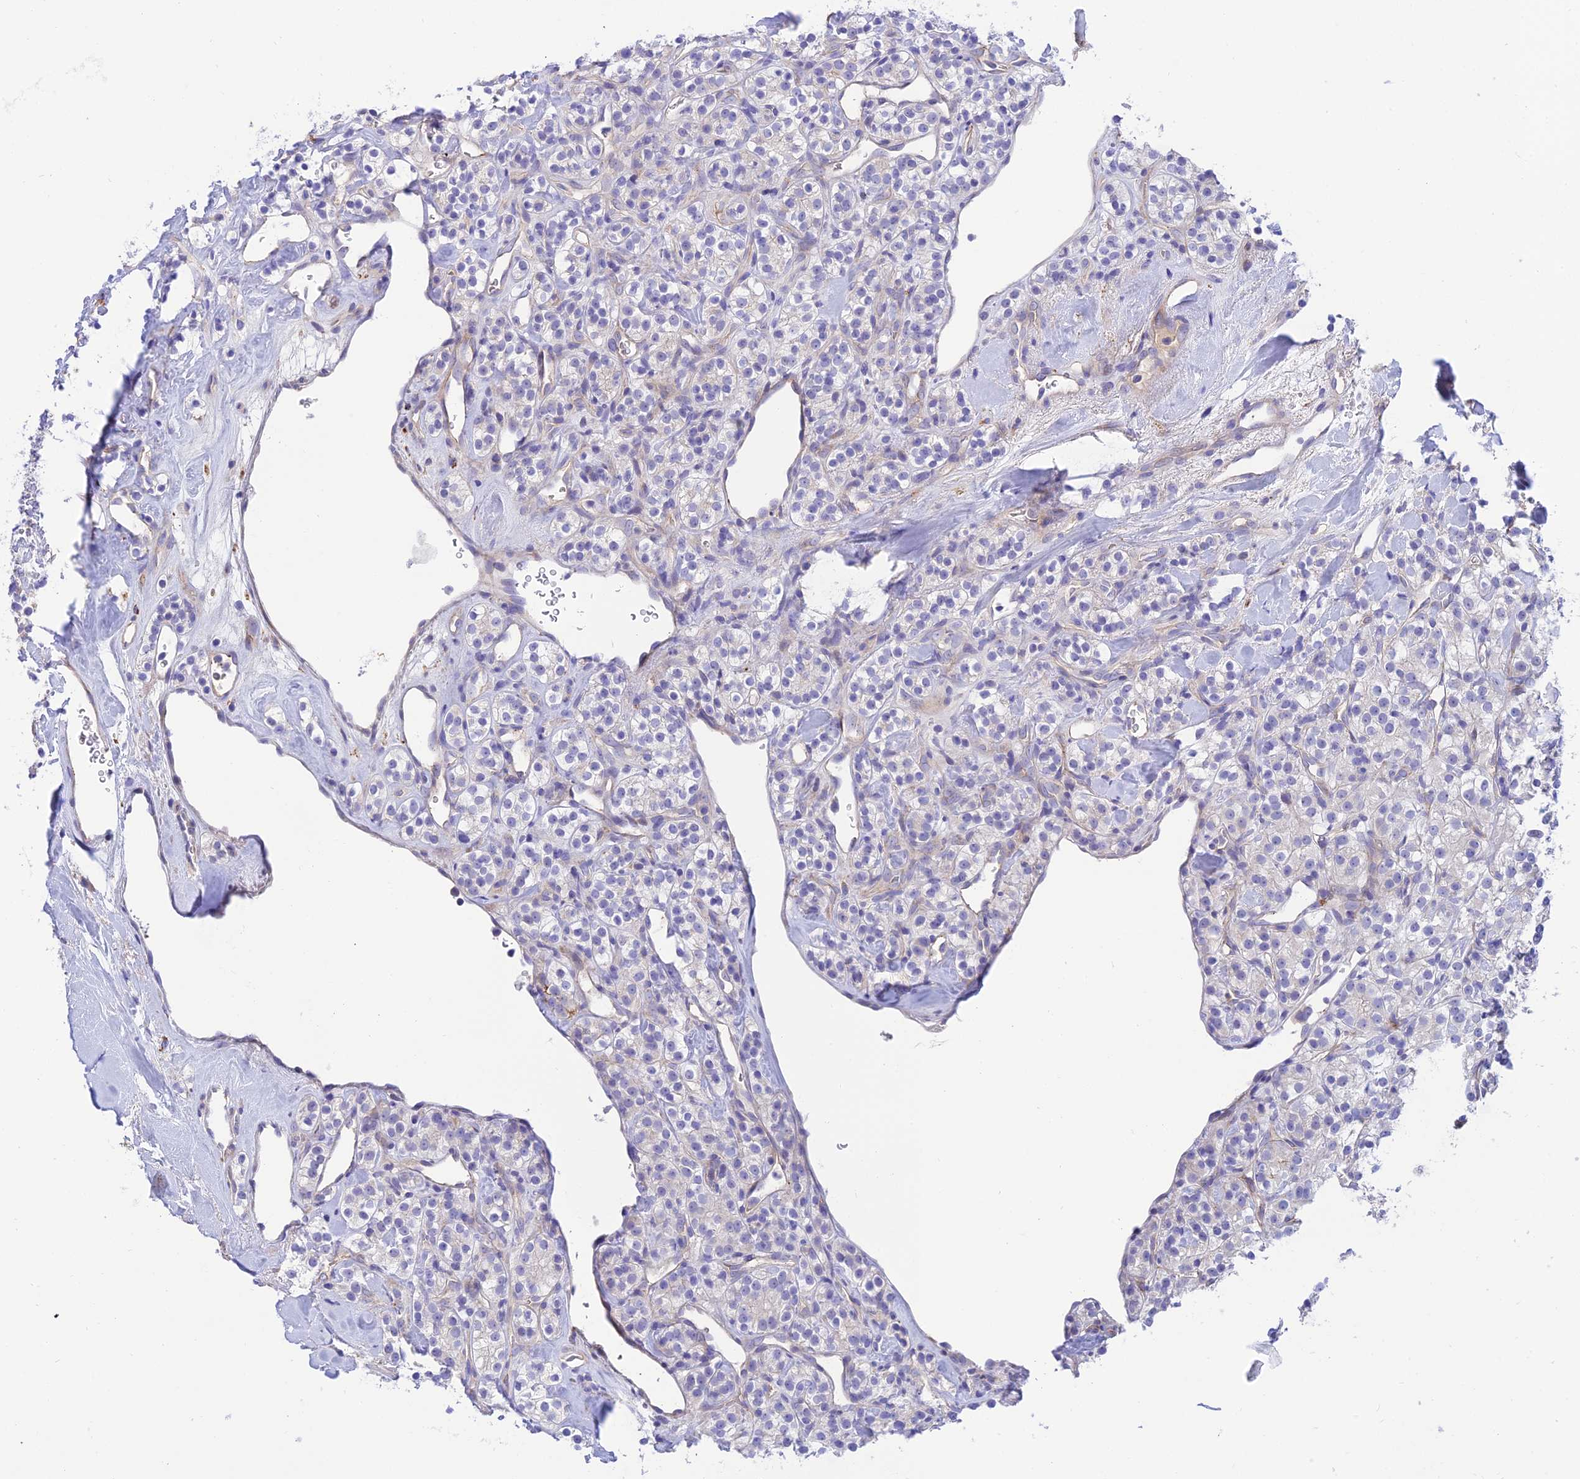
{"staining": {"intensity": "negative", "quantity": "none", "location": "none"}, "tissue": "renal cancer", "cell_type": "Tumor cells", "image_type": "cancer", "snomed": [{"axis": "morphology", "description": "Adenocarcinoma, NOS"}, {"axis": "topography", "description": "Kidney"}], "caption": "IHC micrograph of neoplastic tissue: renal cancer stained with DAB reveals no significant protein staining in tumor cells.", "gene": "CCDC157", "patient": {"sex": "male", "age": 77}}